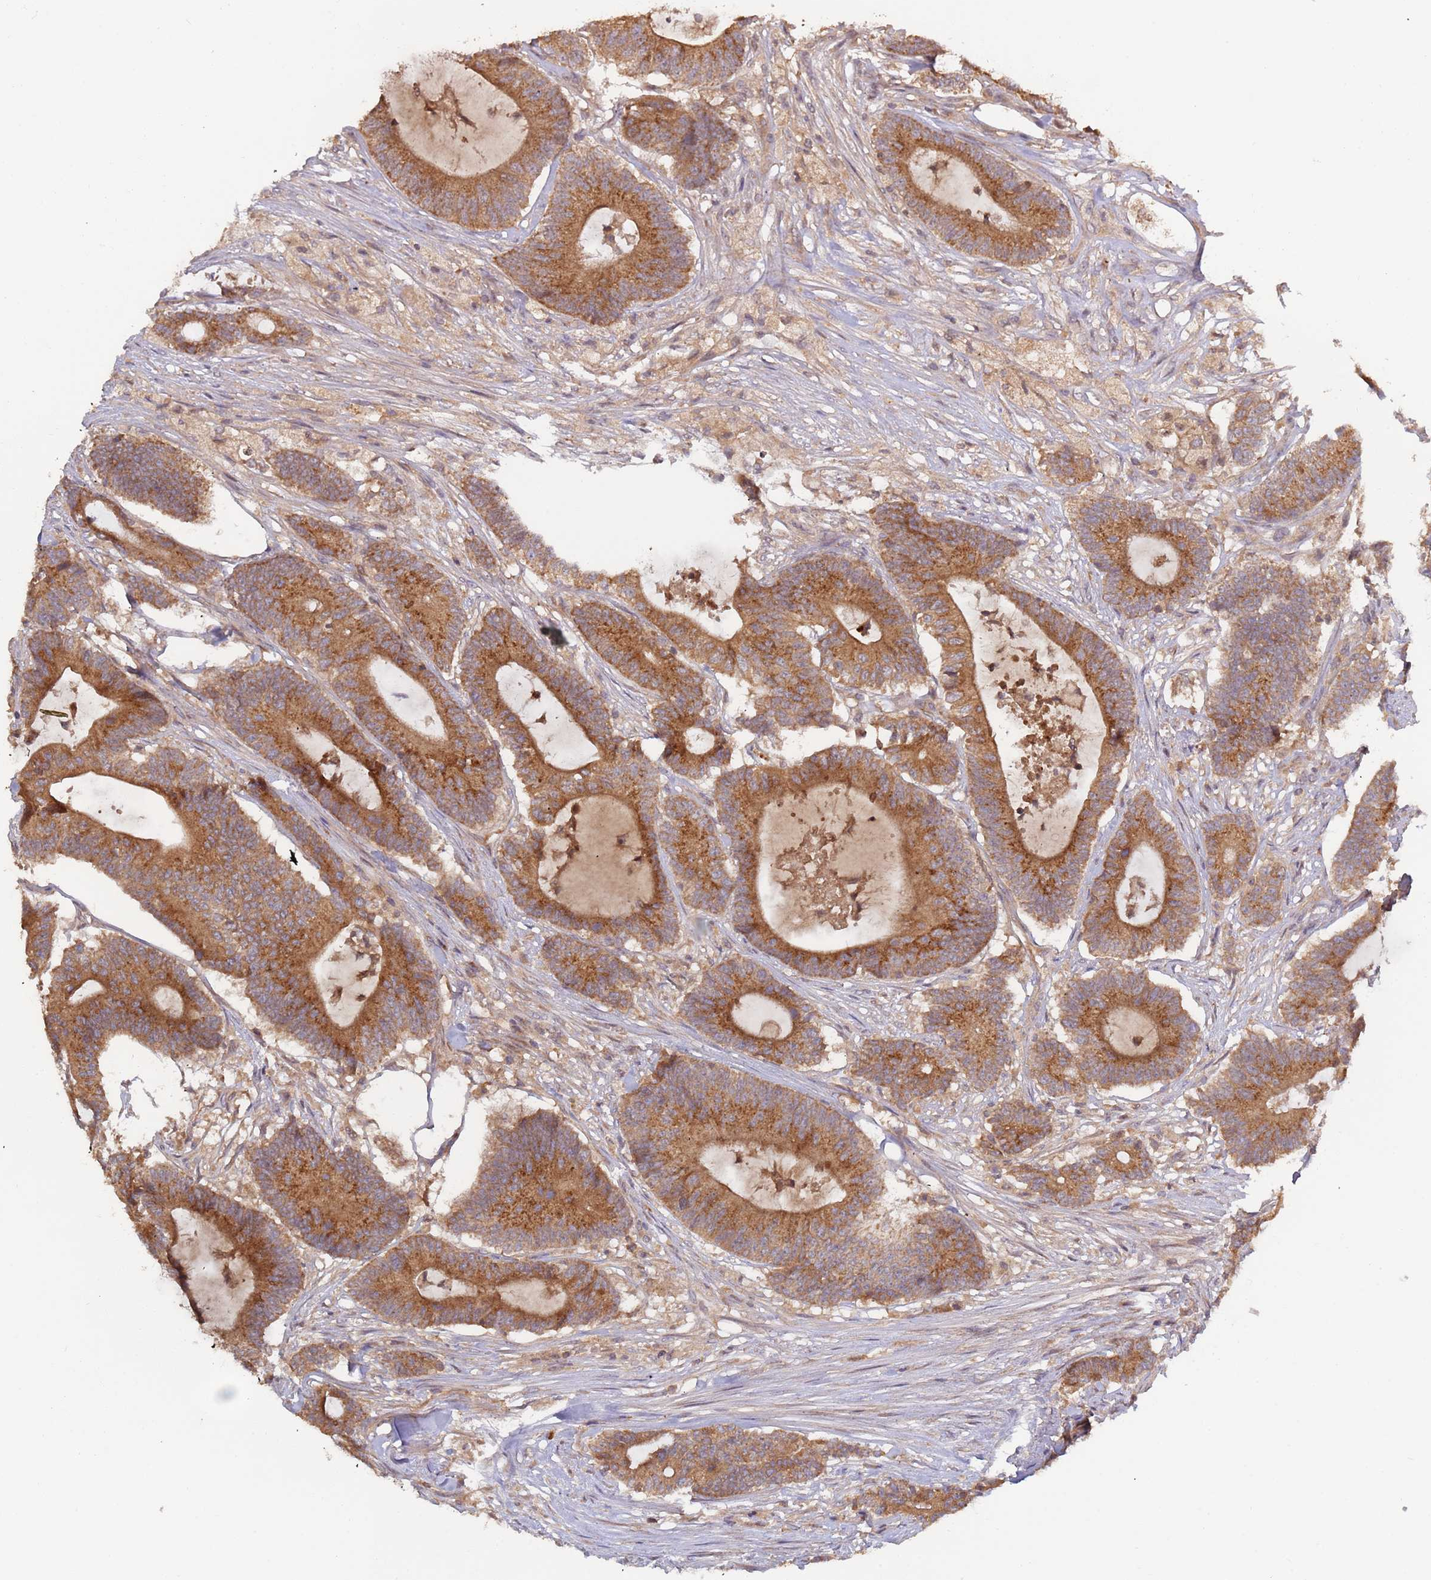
{"staining": {"intensity": "moderate", "quantity": ">75%", "location": "cytoplasmic/membranous"}, "tissue": "colorectal cancer", "cell_type": "Tumor cells", "image_type": "cancer", "snomed": [{"axis": "morphology", "description": "Adenocarcinoma, NOS"}, {"axis": "topography", "description": "Colon"}], "caption": "Immunohistochemistry (IHC) of human colorectal cancer demonstrates medium levels of moderate cytoplasmic/membranous staining in approximately >75% of tumor cells. The staining was performed using DAB (3,3'-diaminobenzidine) to visualize the protein expression in brown, while the nuclei were stained in blue with hematoxylin (Magnification: 20x).", "gene": "OR5A2", "patient": {"sex": "female", "age": 84}}